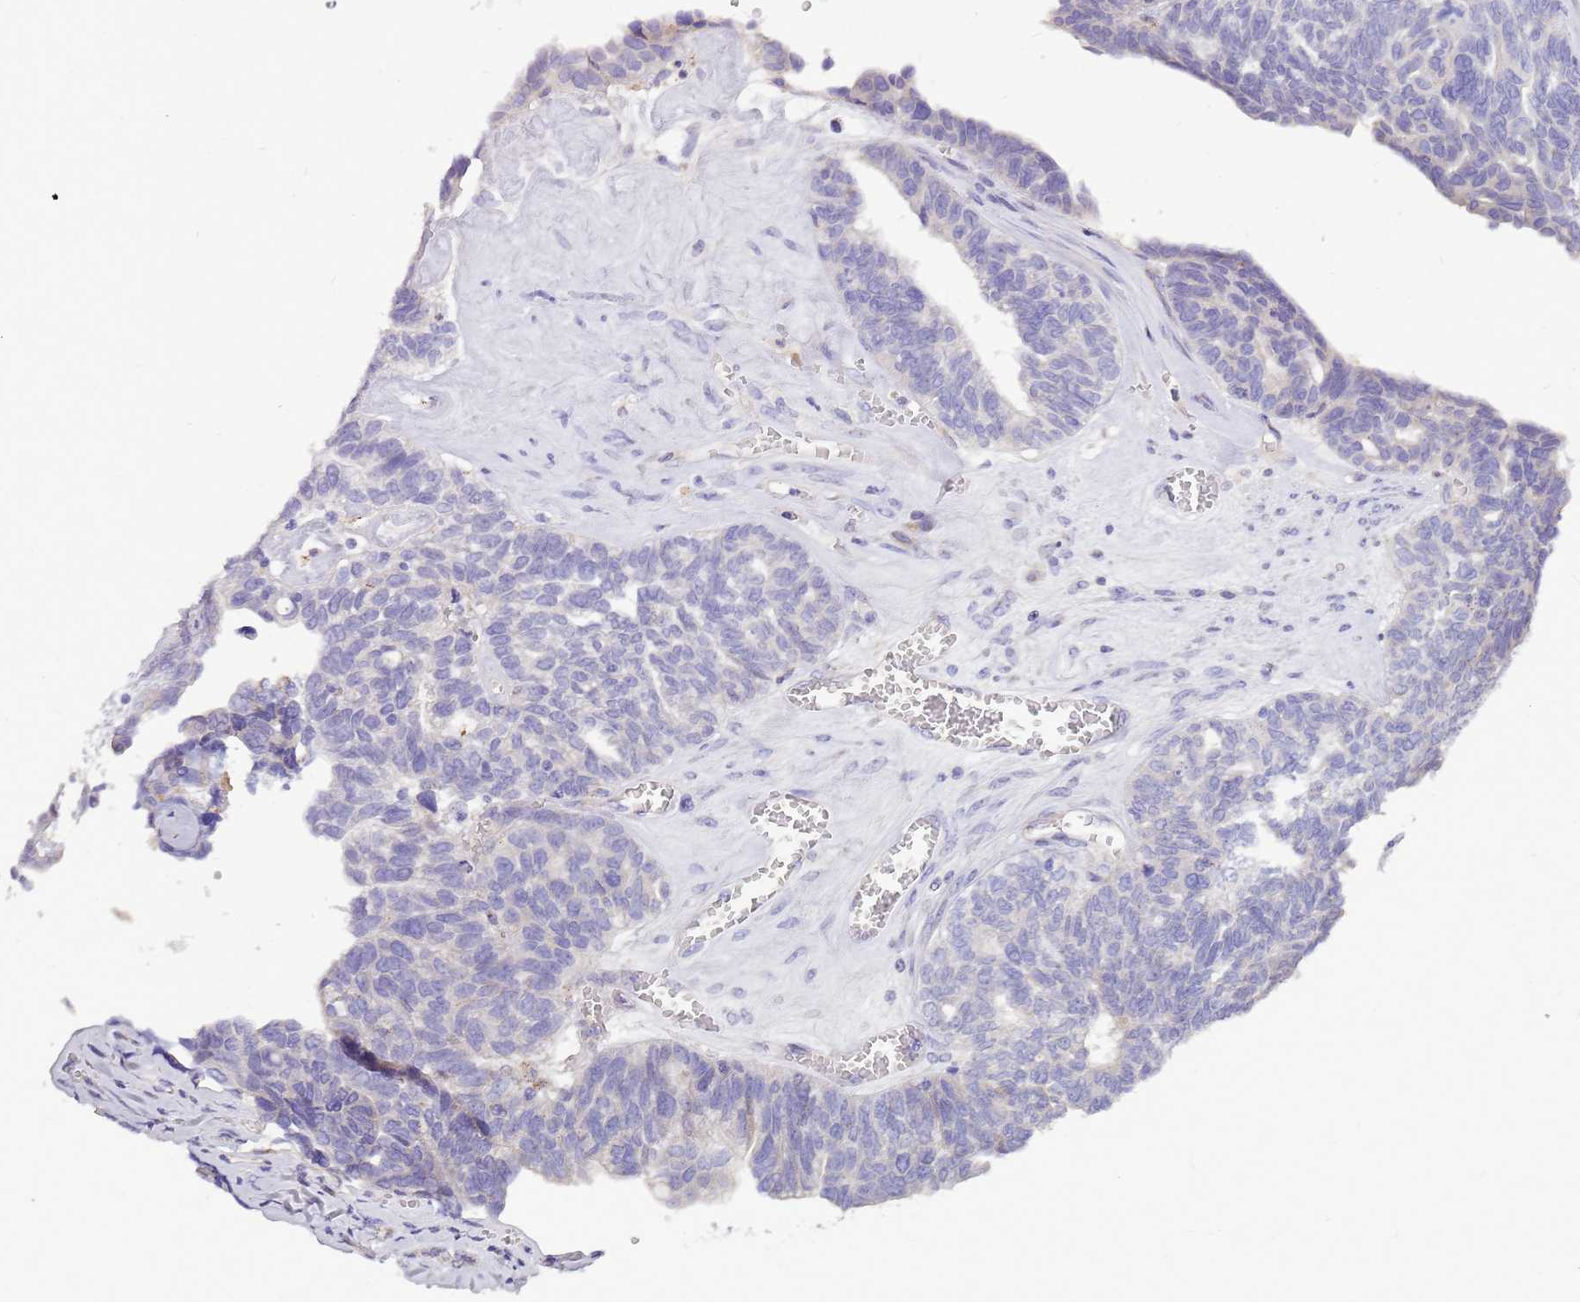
{"staining": {"intensity": "negative", "quantity": "none", "location": "none"}, "tissue": "ovarian cancer", "cell_type": "Tumor cells", "image_type": "cancer", "snomed": [{"axis": "morphology", "description": "Cystadenocarcinoma, serous, NOS"}, {"axis": "topography", "description": "Ovary"}], "caption": "High power microscopy photomicrograph of an immunohistochemistry (IHC) image of serous cystadenocarcinoma (ovarian), revealing no significant positivity in tumor cells. (DAB (3,3'-diaminobenzidine) IHC with hematoxylin counter stain).", "gene": "NTN4", "patient": {"sex": "female", "age": 79}}